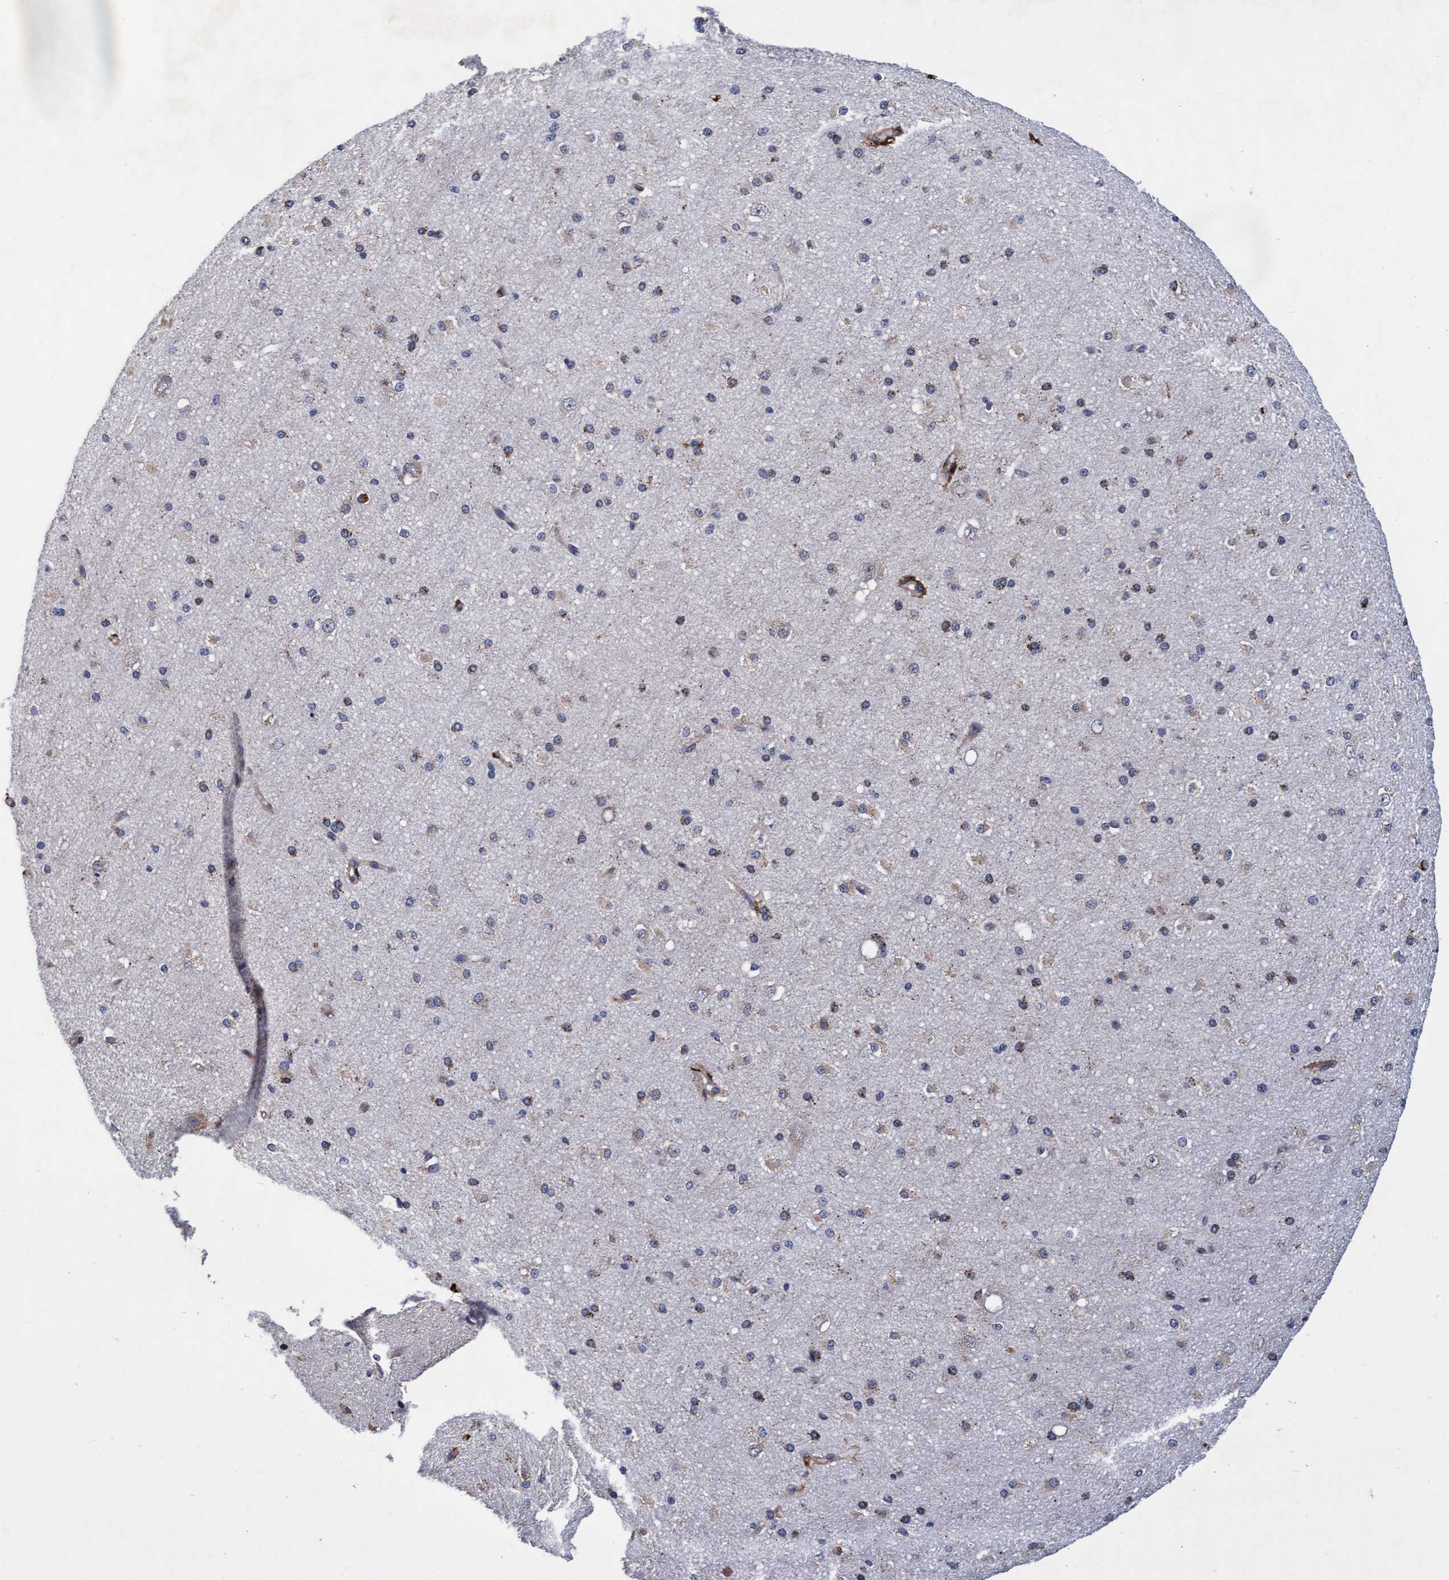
{"staining": {"intensity": "weak", "quantity": "<25%", "location": "cytoplasmic/membranous"}, "tissue": "cerebral cortex", "cell_type": "Endothelial cells", "image_type": "normal", "snomed": [{"axis": "morphology", "description": "Normal tissue, NOS"}, {"axis": "morphology", "description": "Developmental malformation"}, {"axis": "topography", "description": "Cerebral cortex"}], "caption": "Immunohistochemistry histopathology image of benign cerebral cortex: cerebral cortex stained with DAB (3,3'-diaminobenzidine) reveals no significant protein positivity in endothelial cells.", "gene": "CPQ", "patient": {"sex": "female", "age": 30}}